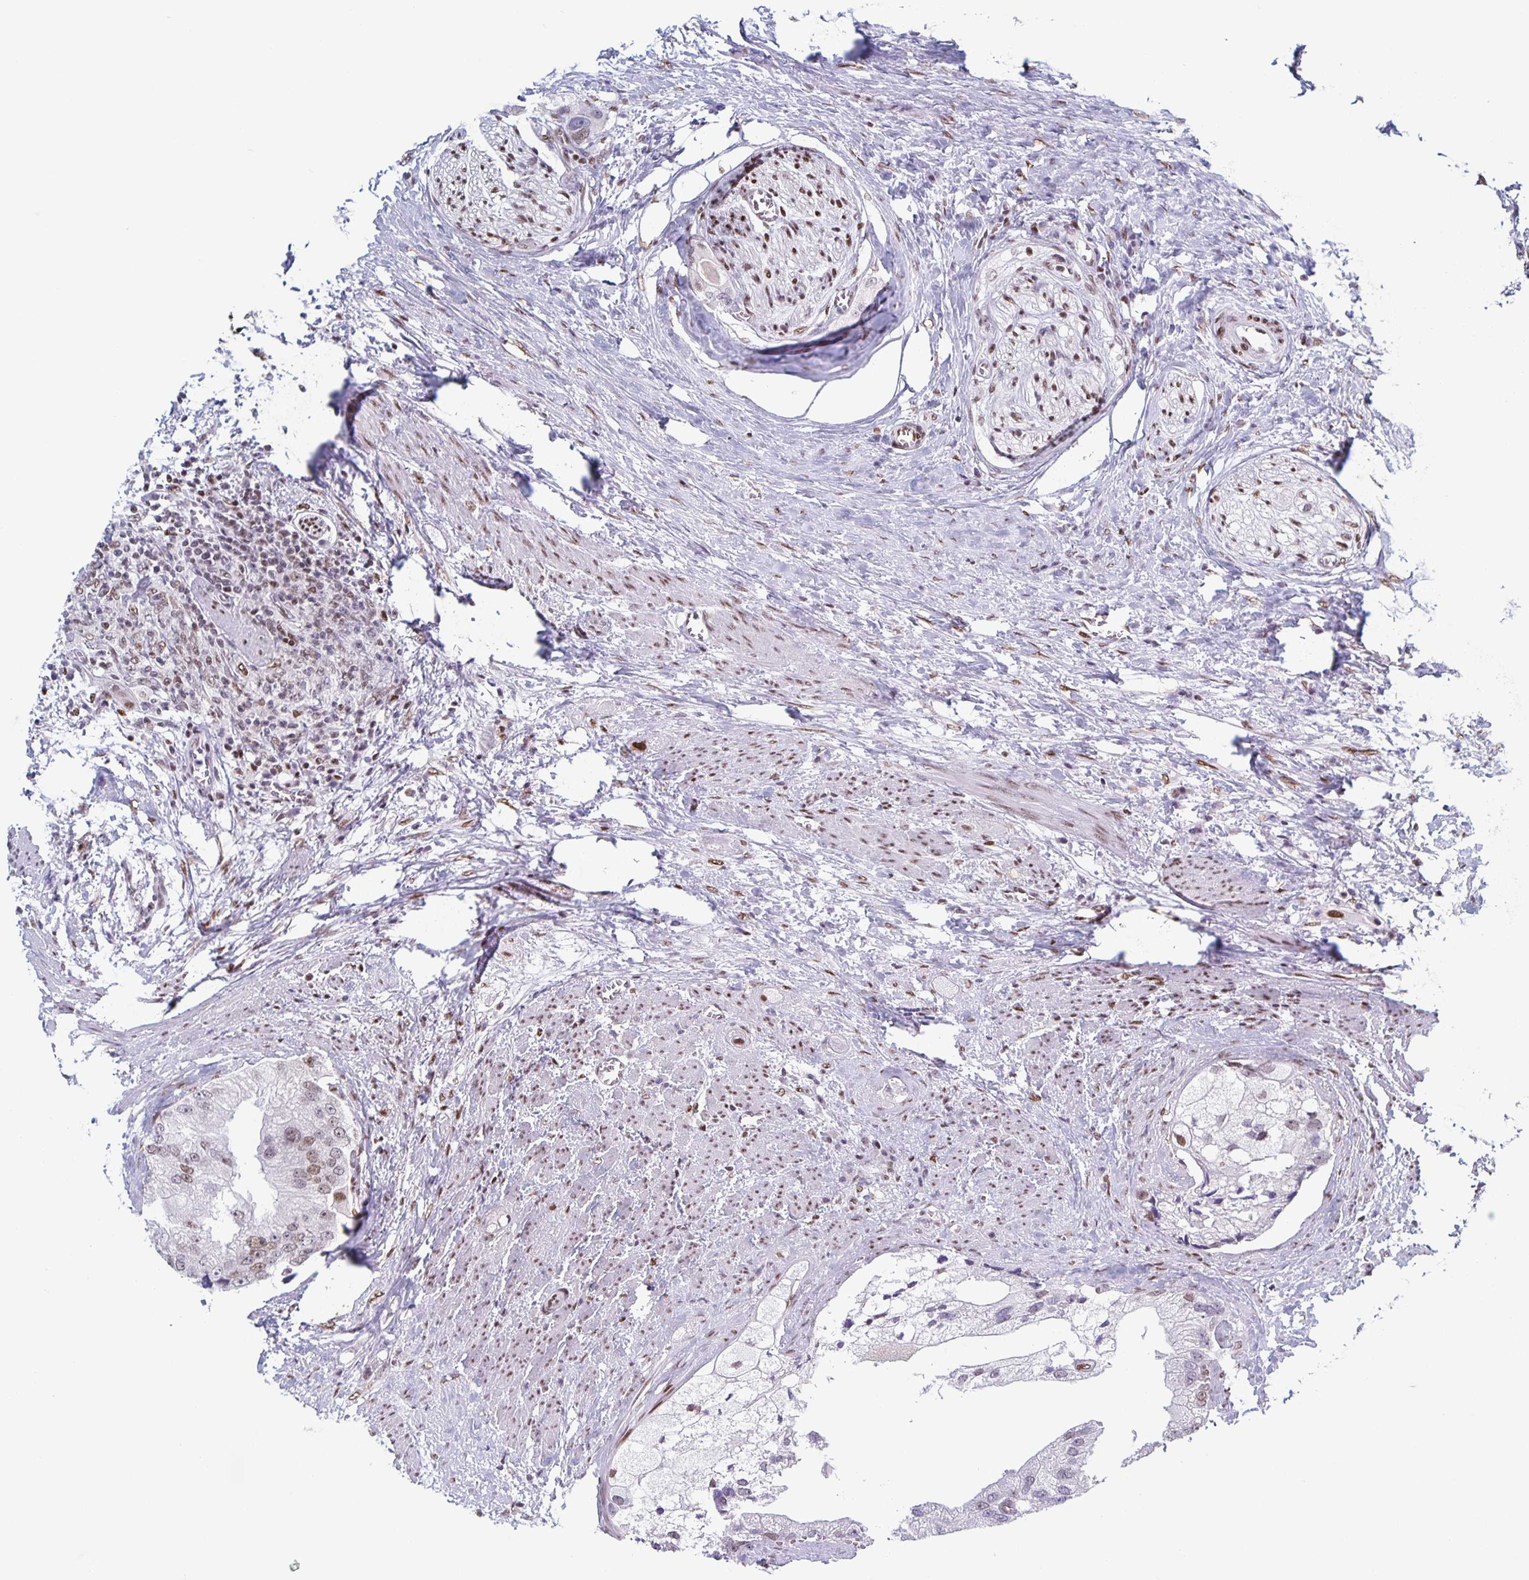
{"staining": {"intensity": "weak", "quantity": "25%-75%", "location": "nuclear"}, "tissue": "prostate cancer", "cell_type": "Tumor cells", "image_type": "cancer", "snomed": [{"axis": "morphology", "description": "Adenocarcinoma, High grade"}, {"axis": "topography", "description": "Prostate"}], "caption": "A low amount of weak nuclear staining is present in approximately 25%-75% of tumor cells in high-grade adenocarcinoma (prostate) tissue.", "gene": "JUND", "patient": {"sex": "male", "age": 70}}